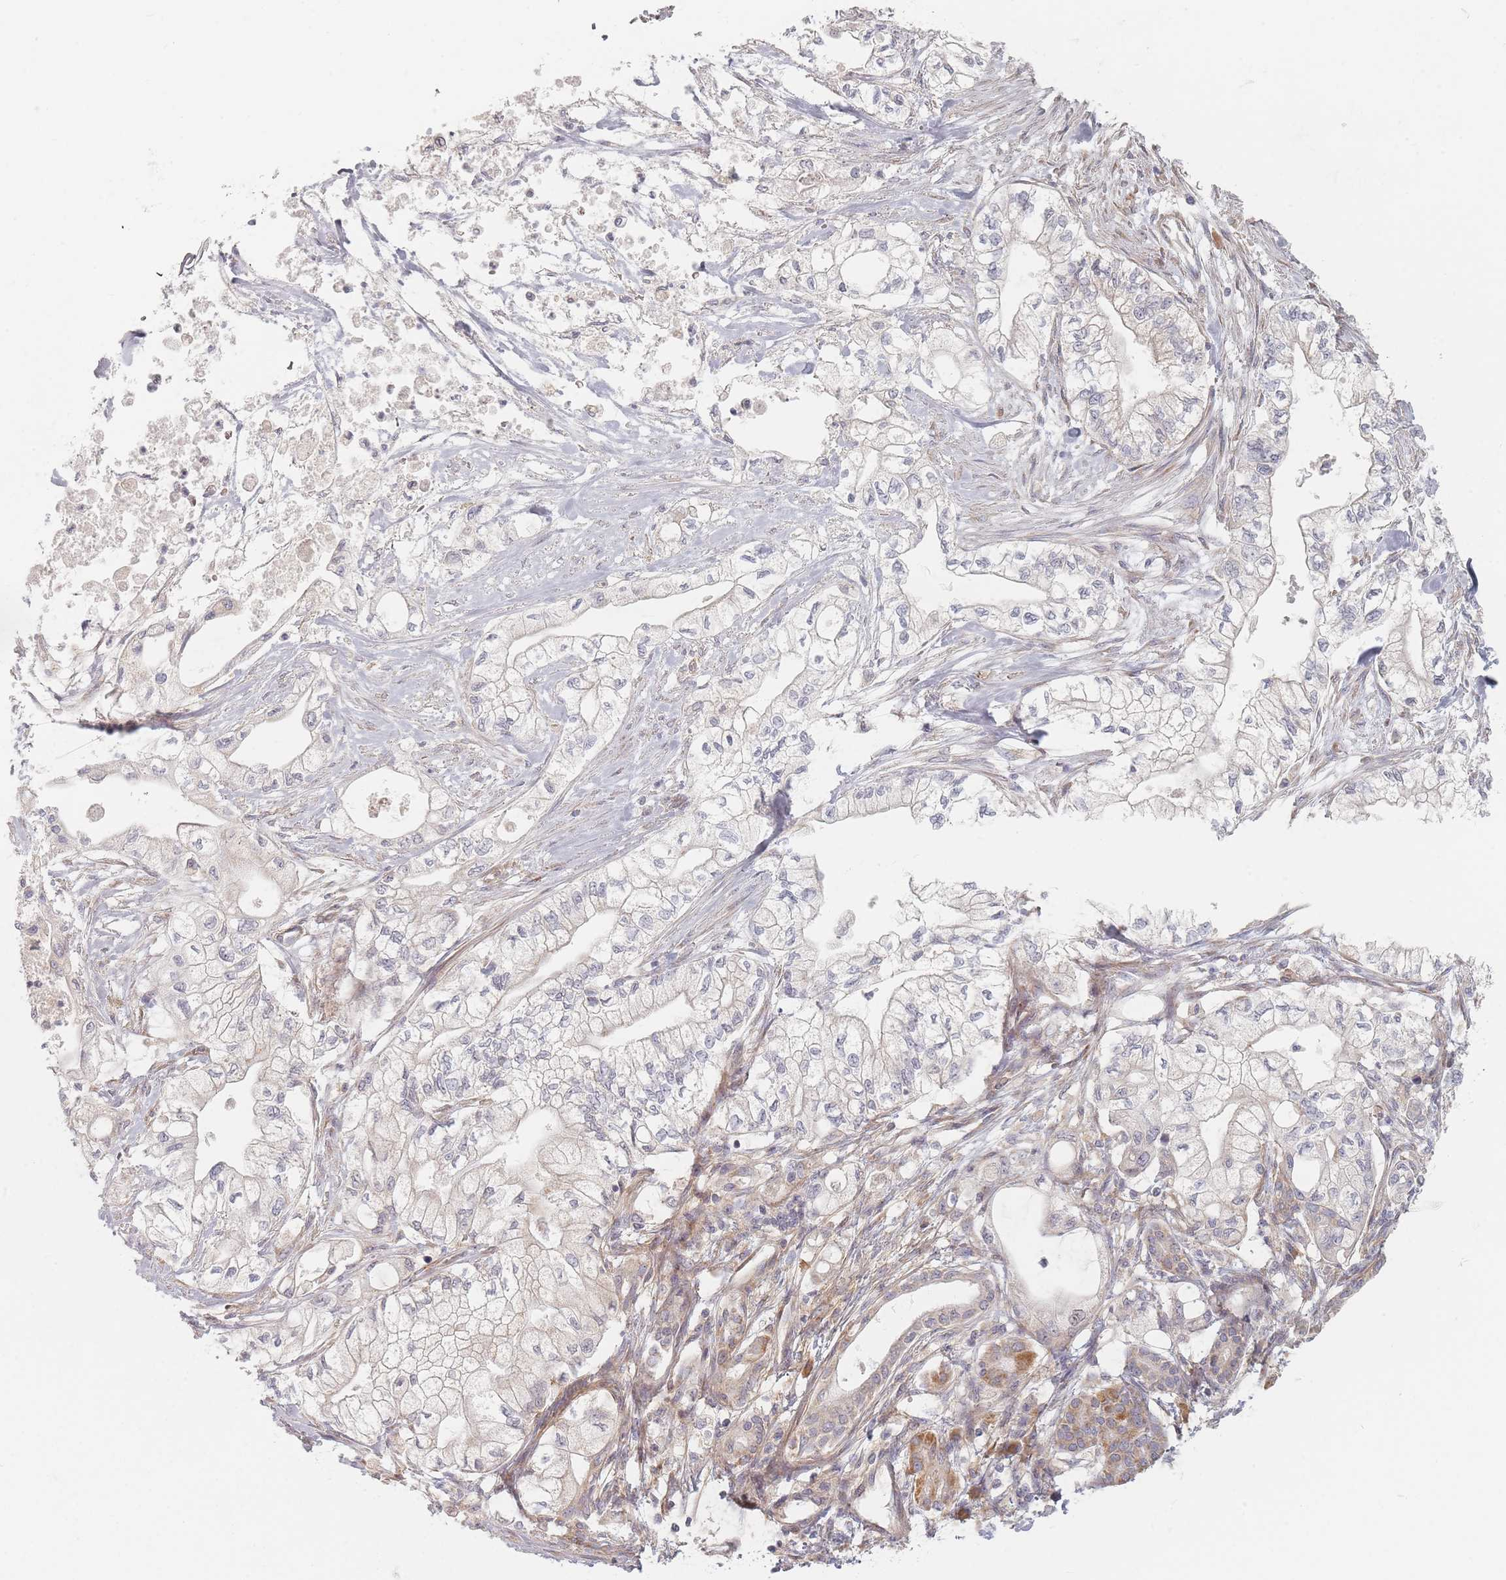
{"staining": {"intensity": "weak", "quantity": "25%-75%", "location": "cytoplasmic/membranous"}, "tissue": "pancreatic cancer", "cell_type": "Tumor cells", "image_type": "cancer", "snomed": [{"axis": "morphology", "description": "Adenocarcinoma, NOS"}, {"axis": "topography", "description": "Pancreas"}], "caption": "This is an image of immunohistochemistry staining of pancreatic cancer (adenocarcinoma), which shows weak staining in the cytoplasmic/membranous of tumor cells.", "gene": "ZKSCAN7", "patient": {"sex": "male", "age": 79}}